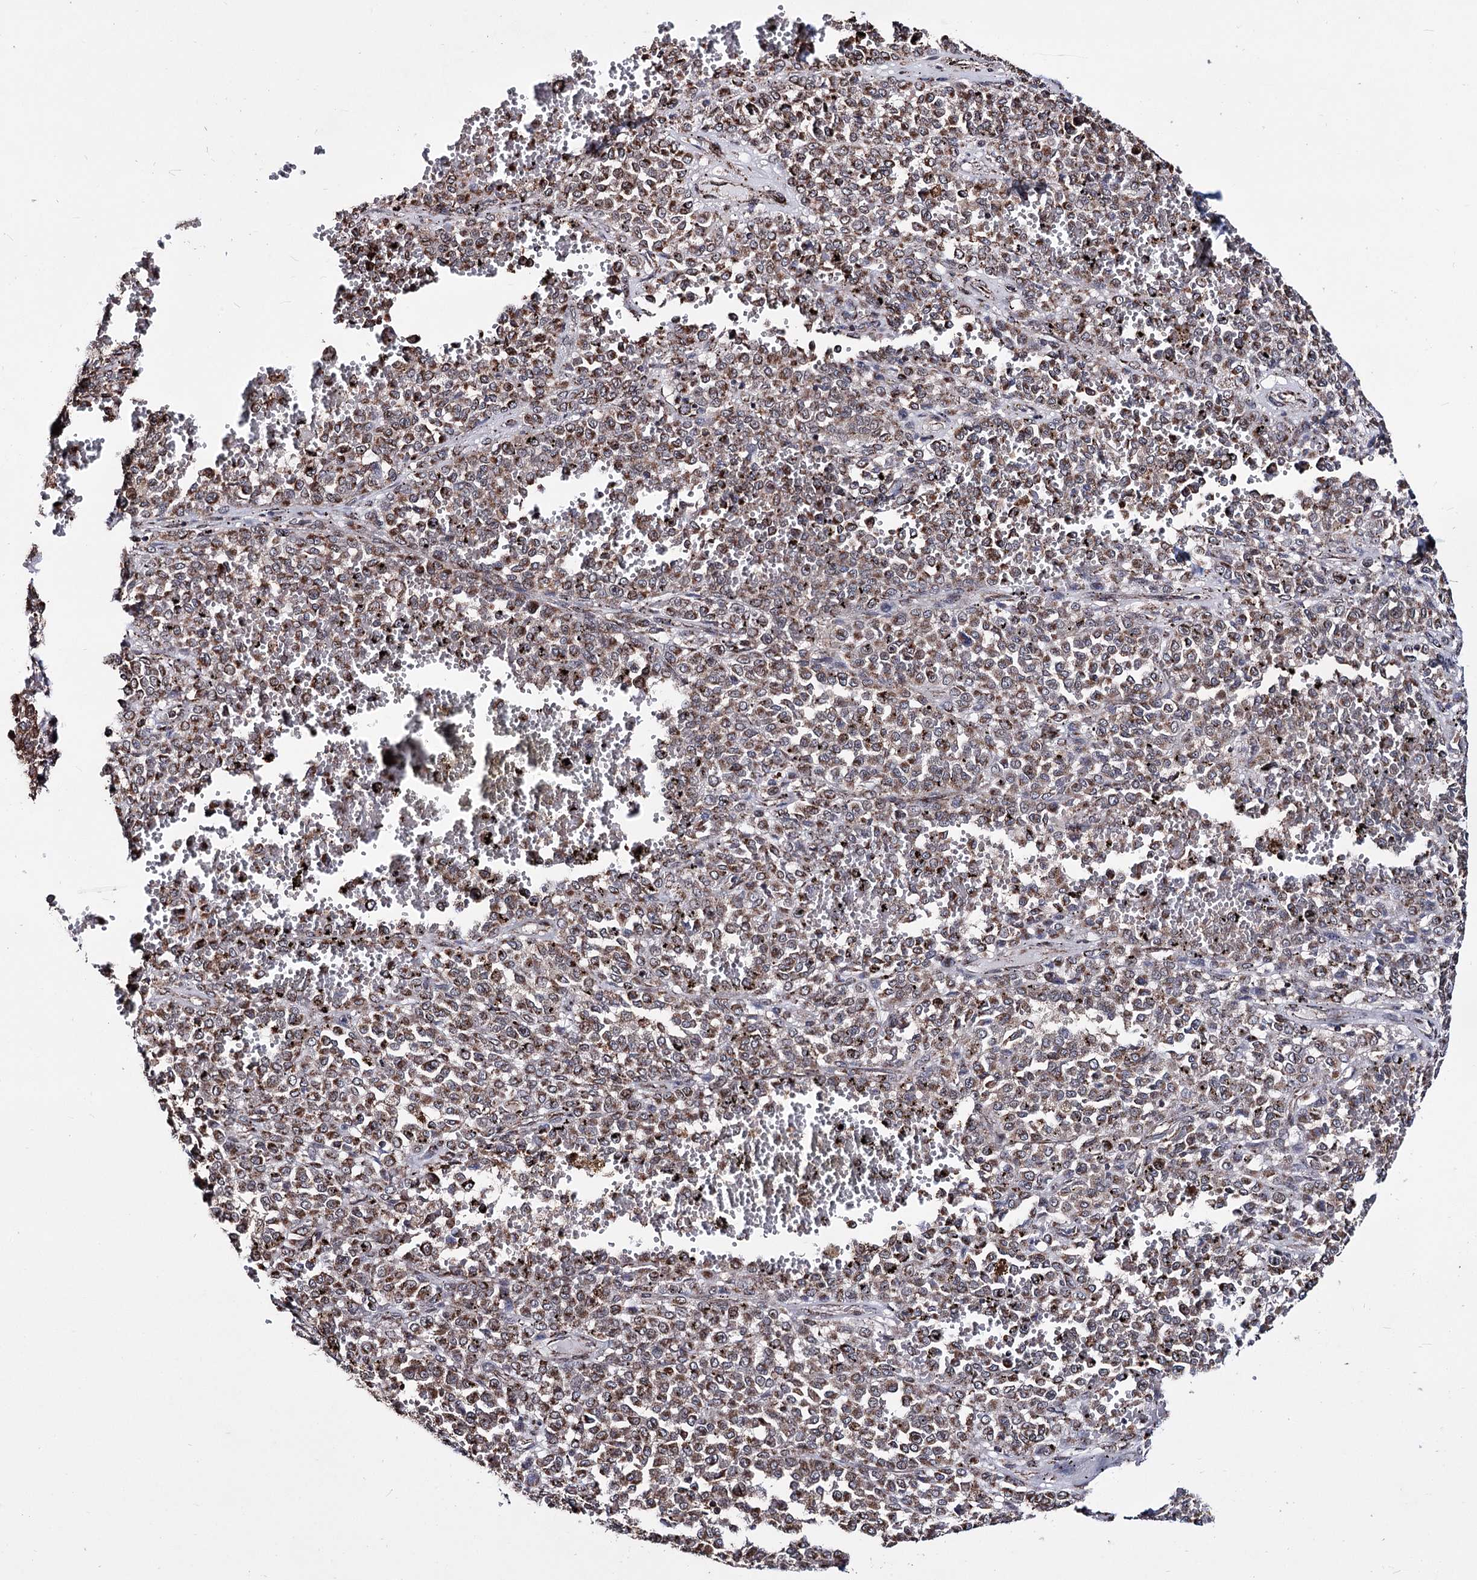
{"staining": {"intensity": "moderate", "quantity": ">75%", "location": "cytoplasmic/membranous"}, "tissue": "melanoma", "cell_type": "Tumor cells", "image_type": "cancer", "snomed": [{"axis": "morphology", "description": "Malignant melanoma, Metastatic site"}, {"axis": "topography", "description": "Pancreas"}], "caption": "DAB immunohistochemical staining of human malignant melanoma (metastatic site) exhibits moderate cytoplasmic/membranous protein expression in approximately >75% of tumor cells.", "gene": "CREB3L4", "patient": {"sex": "female", "age": 30}}